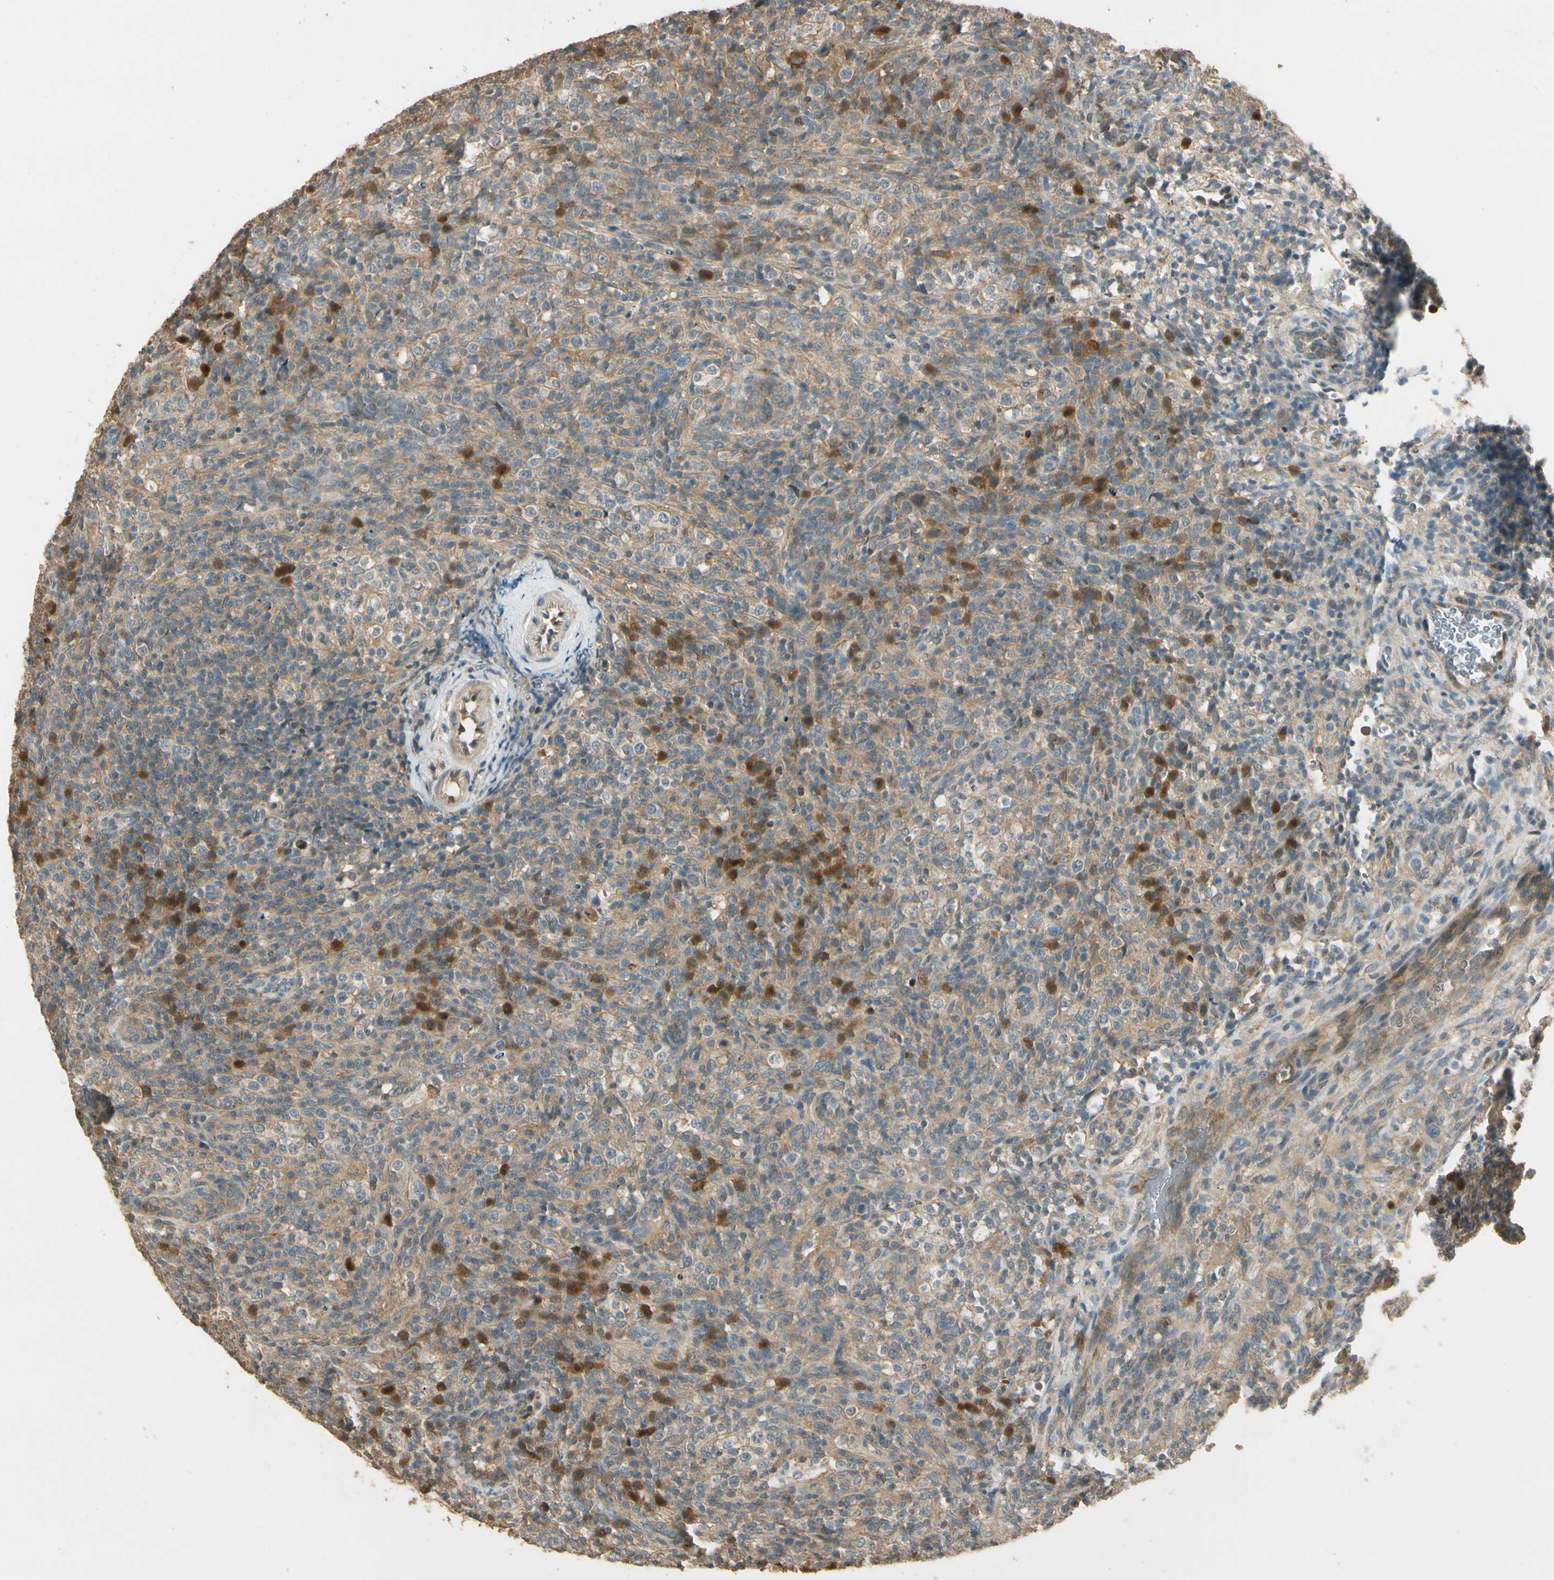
{"staining": {"intensity": "weak", "quantity": "25%-75%", "location": "cytoplasmic/membranous"}, "tissue": "lymphoma", "cell_type": "Tumor cells", "image_type": "cancer", "snomed": [{"axis": "morphology", "description": "Malignant lymphoma, non-Hodgkin's type, High grade"}, {"axis": "topography", "description": "Lymph node"}], "caption": "This is an image of immunohistochemistry (IHC) staining of high-grade malignant lymphoma, non-Hodgkin's type, which shows weak expression in the cytoplasmic/membranous of tumor cells.", "gene": "PLXNA1", "patient": {"sex": "female", "age": 76}}